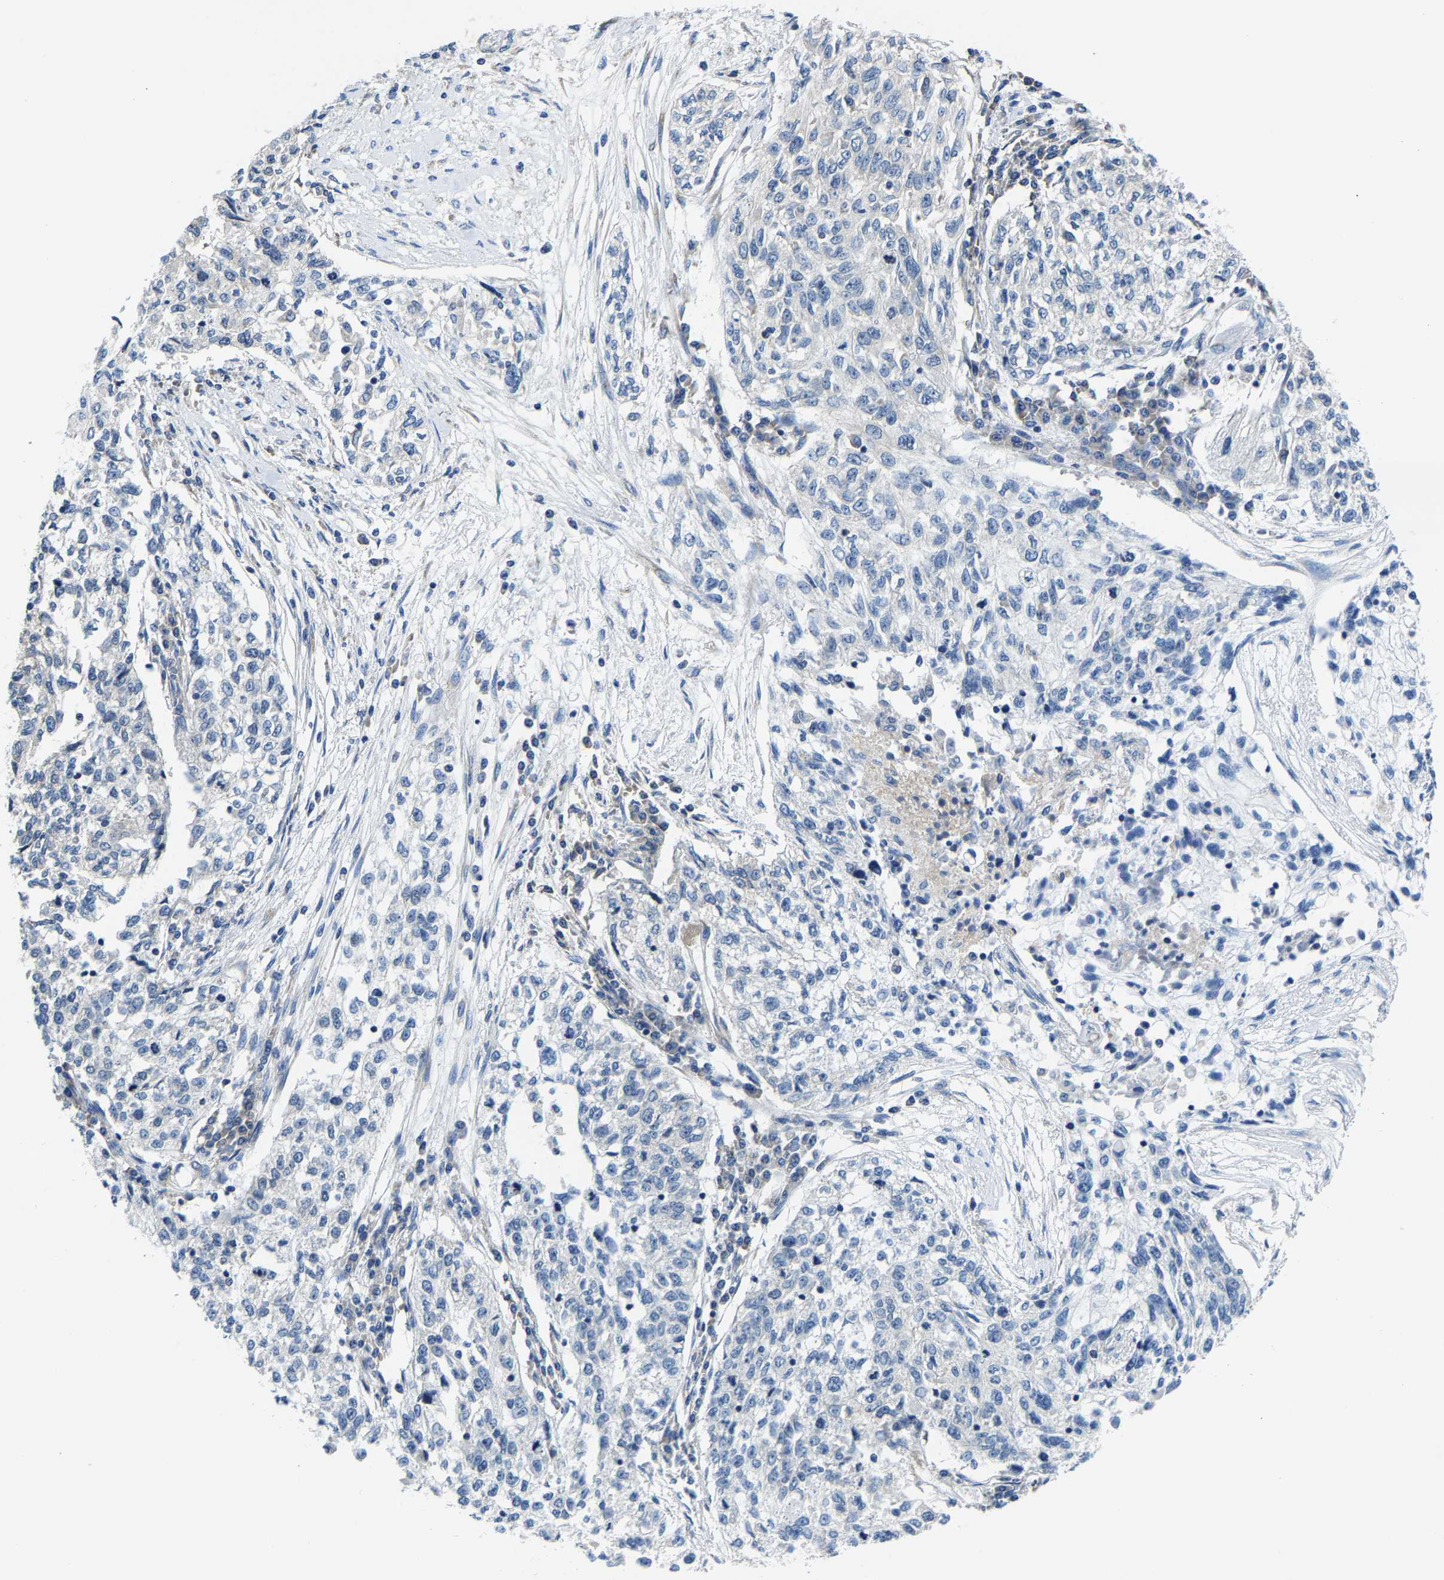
{"staining": {"intensity": "negative", "quantity": "none", "location": "none"}, "tissue": "cervical cancer", "cell_type": "Tumor cells", "image_type": "cancer", "snomed": [{"axis": "morphology", "description": "Squamous cell carcinoma, NOS"}, {"axis": "topography", "description": "Cervix"}], "caption": "An immunohistochemistry micrograph of cervical cancer is shown. There is no staining in tumor cells of cervical cancer.", "gene": "G3BP2", "patient": {"sex": "female", "age": 57}}